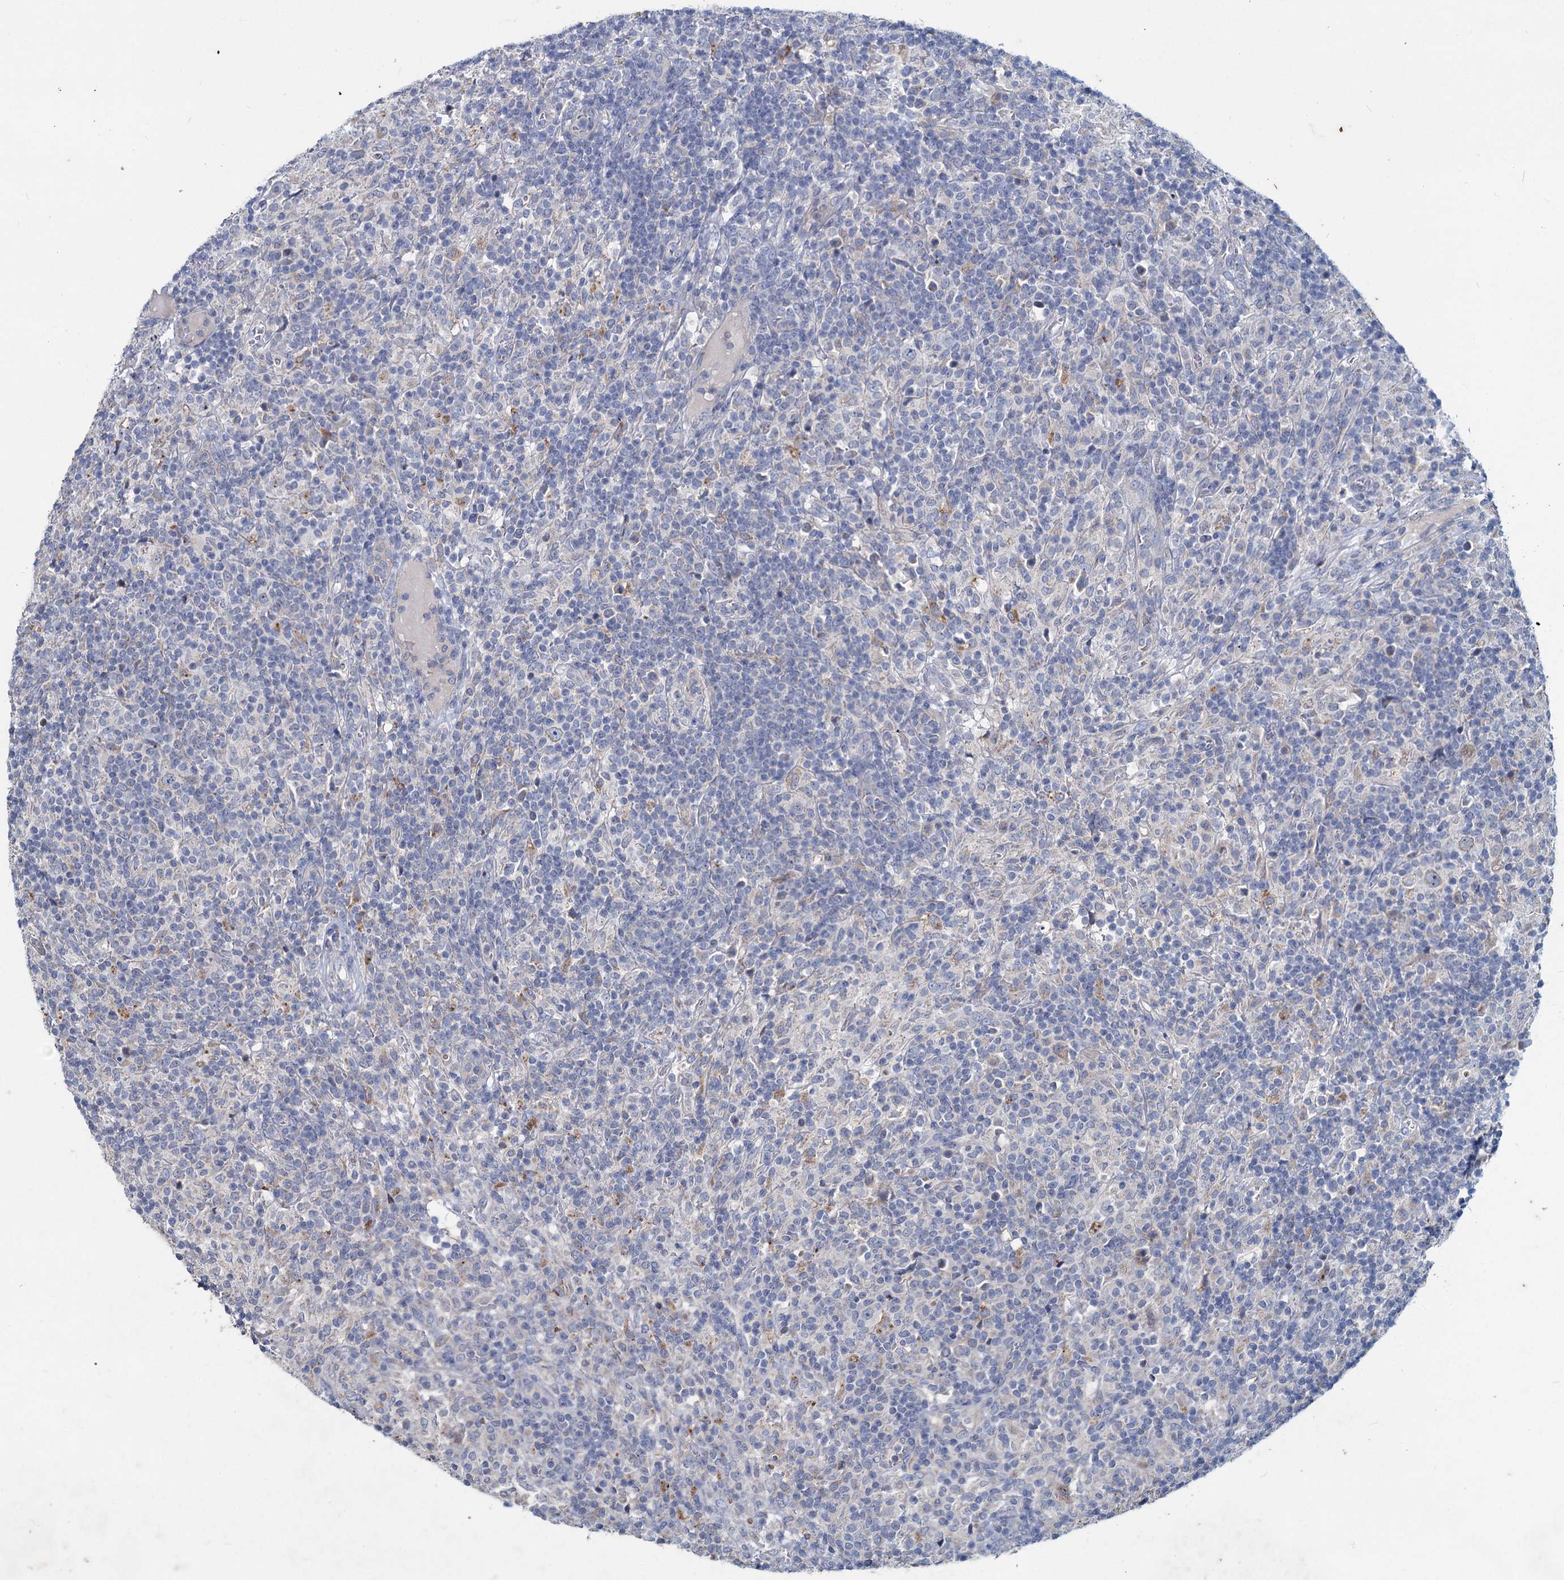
{"staining": {"intensity": "negative", "quantity": "none", "location": "none"}, "tissue": "lymphoma", "cell_type": "Tumor cells", "image_type": "cancer", "snomed": [{"axis": "morphology", "description": "Hodgkin's disease, NOS"}, {"axis": "topography", "description": "Lymph node"}], "caption": "The histopathology image displays no significant positivity in tumor cells of Hodgkin's disease.", "gene": "TMX2", "patient": {"sex": "male", "age": 70}}